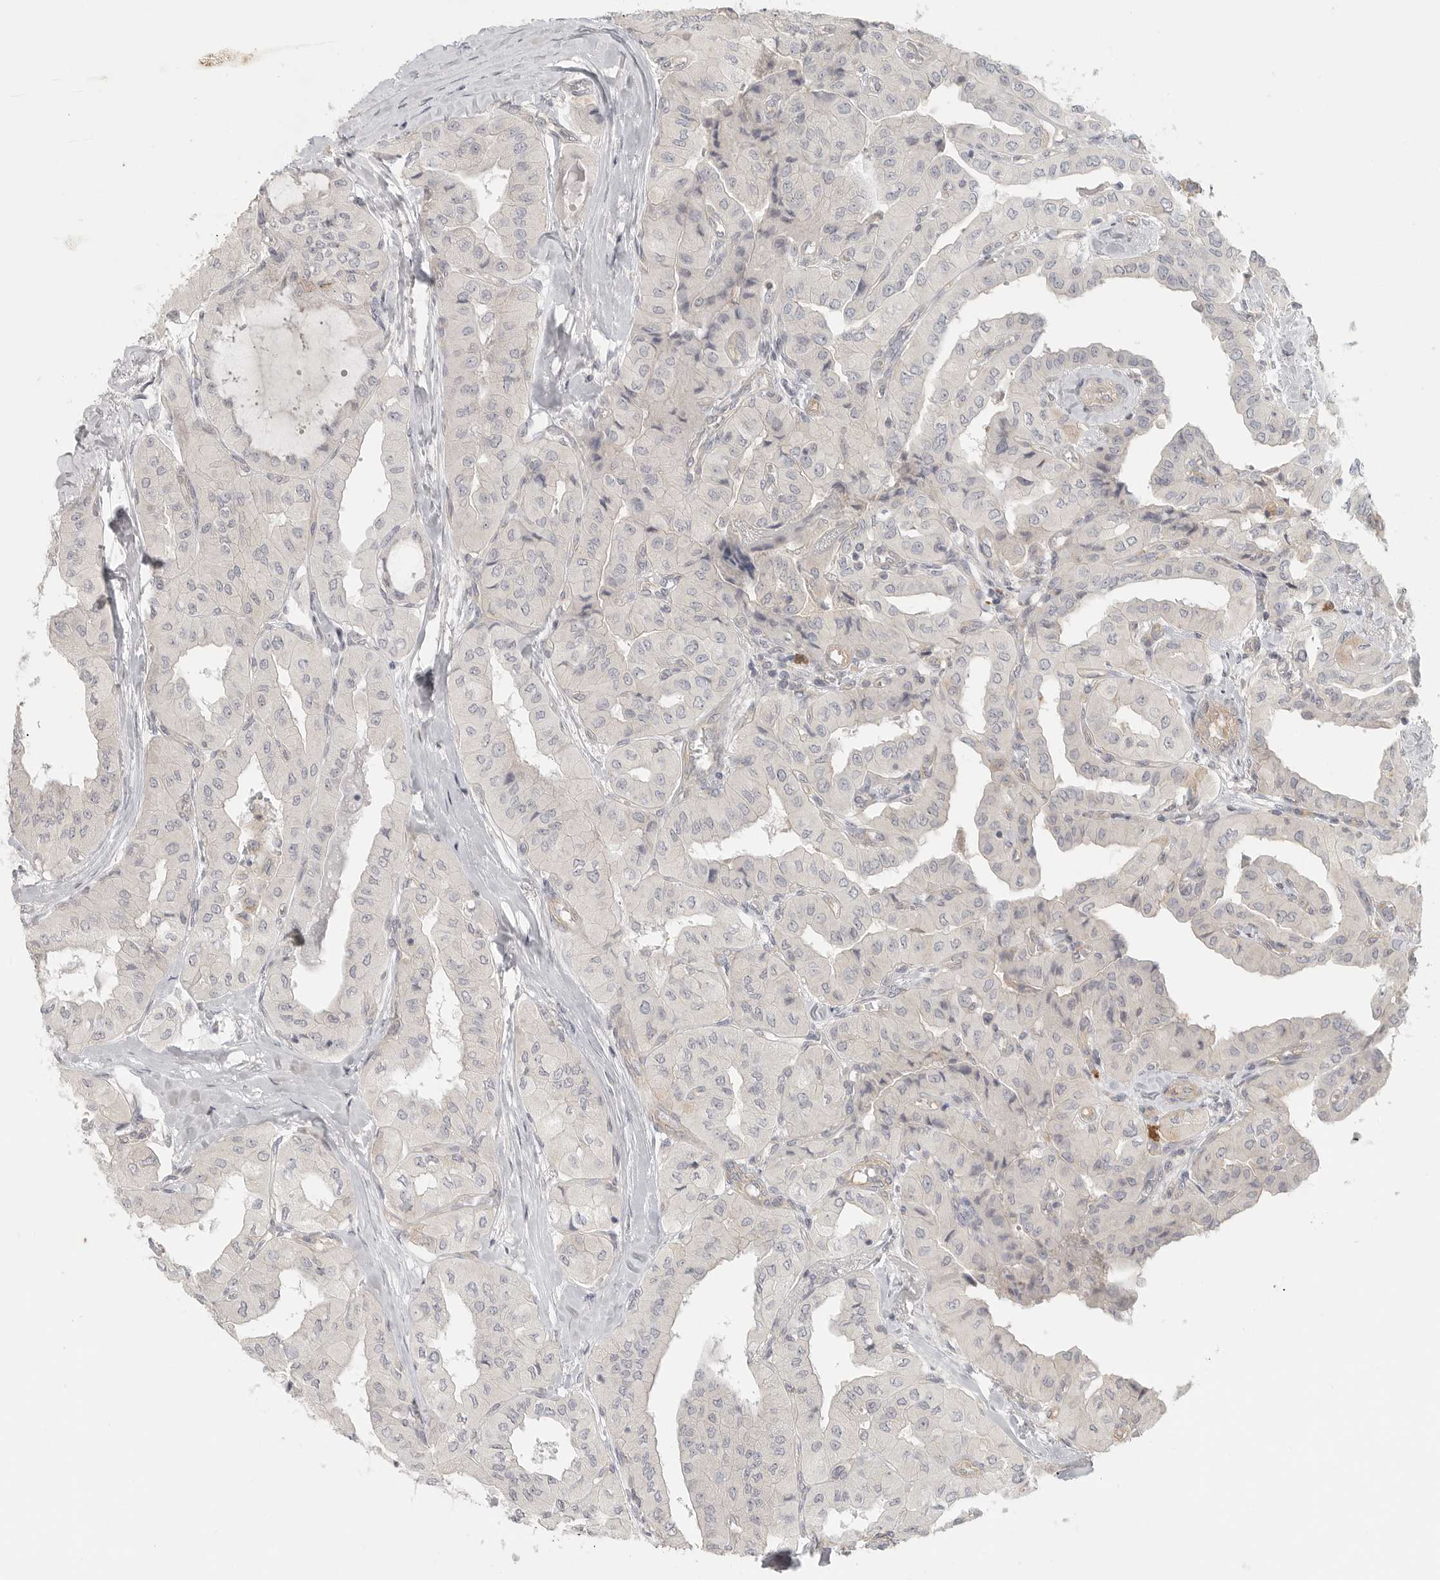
{"staining": {"intensity": "negative", "quantity": "none", "location": "none"}, "tissue": "thyroid cancer", "cell_type": "Tumor cells", "image_type": "cancer", "snomed": [{"axis": "morphology", "description": "Papillary adenocarcinoma, NOS"}, {"axis": "topography", "description": "Thyroid gland"}], "caption": "There is no significant positivity in tumor cells of thyroid papillary adenocarcinoma.", "gene": "SLC25A36", "patient": {"sex": "female", "age": 59}}